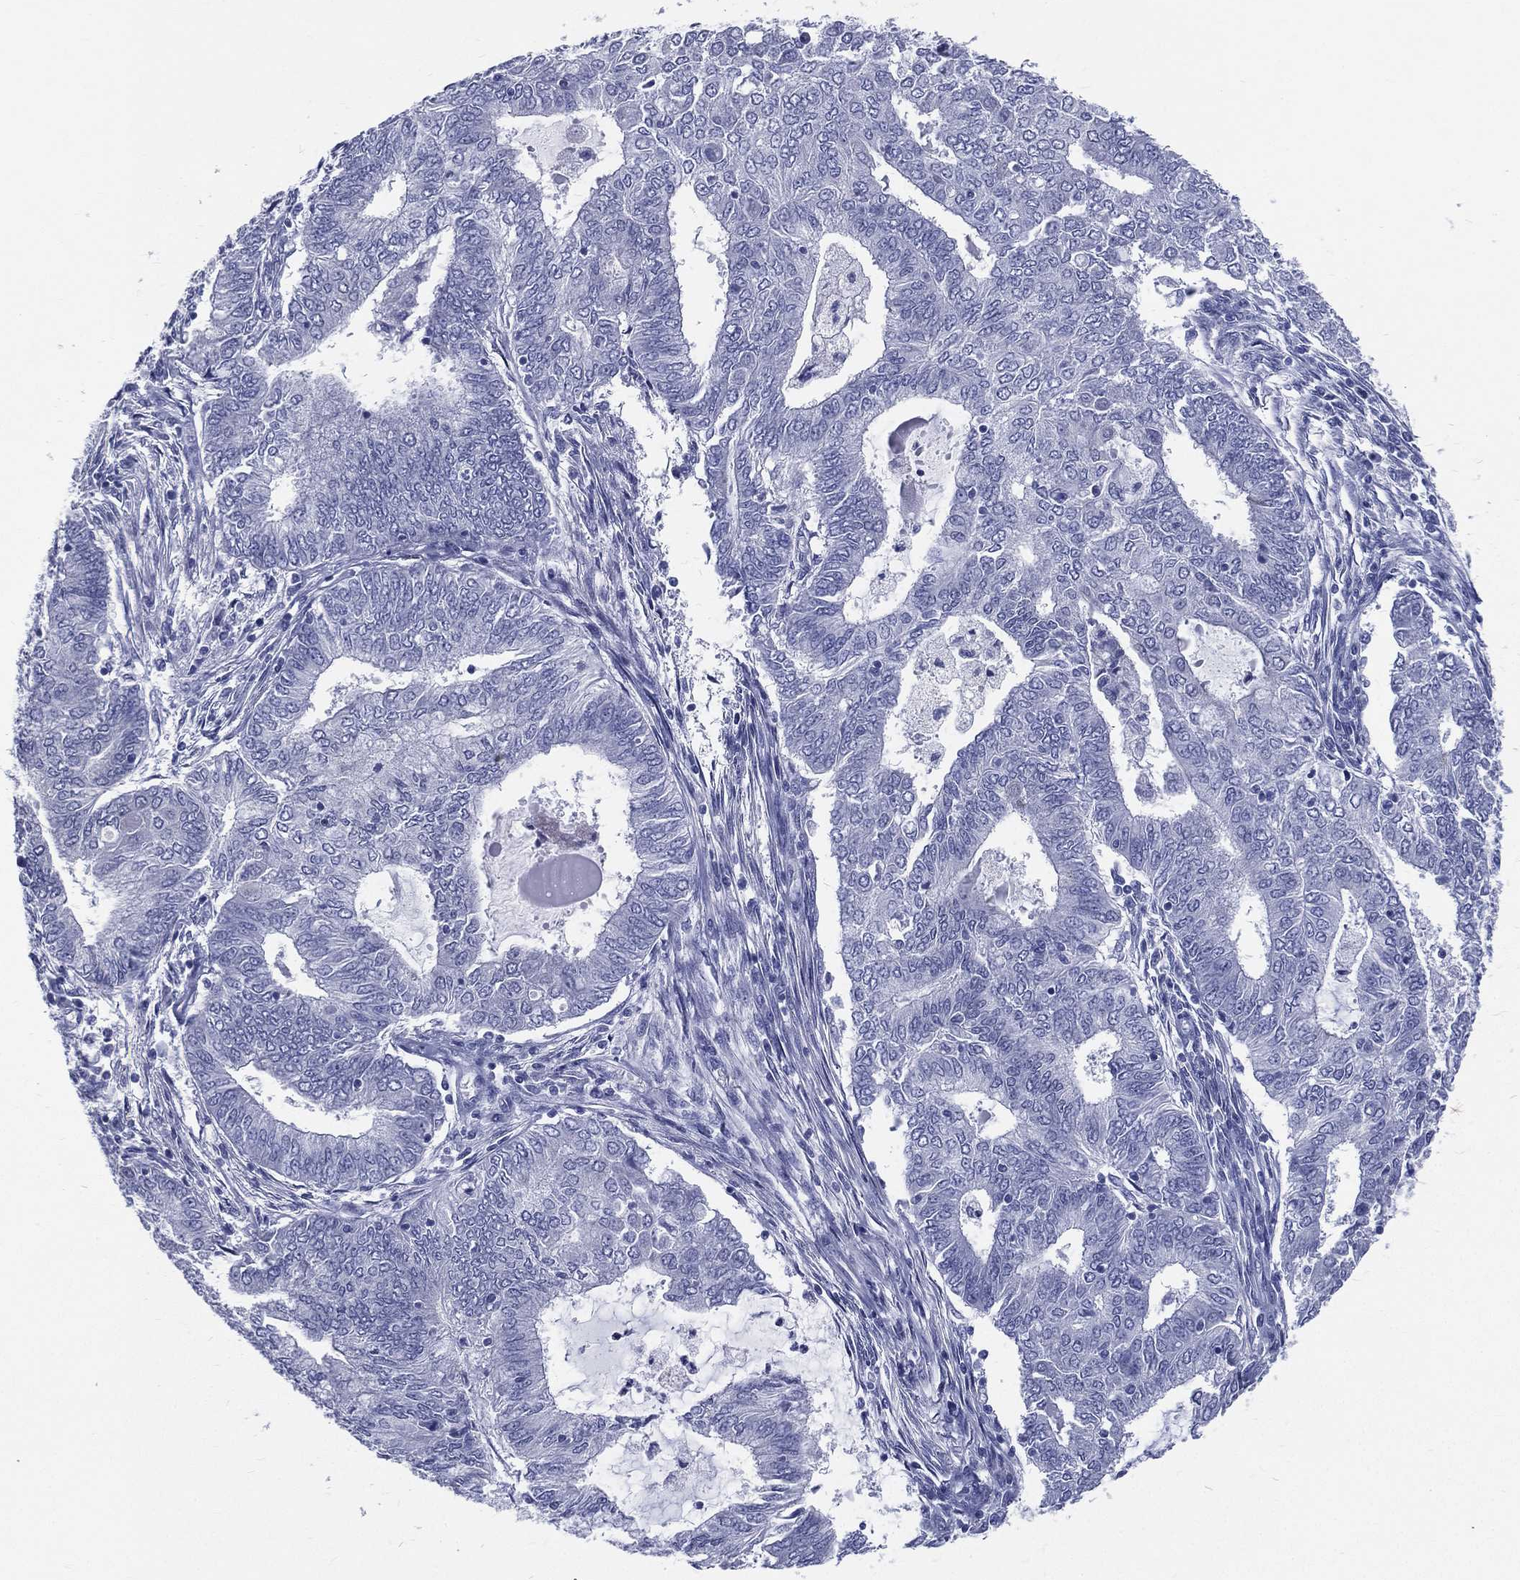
{"staining": {"intensity": "negative", "quantity": "none", "location": "none"}, "tissue": "endometrial cancer", "cell_type": "Tumor cells", "image_type": "cancer", "snomed": [{"axis": "morphology", "description": "Adenocarcinoma, NOS"}, {"axis": "topography", "description": "Endometrium"}], "caption": "Tumor cells are negative for brown protein staining in adenocarcinoma (endometrial). Nuclei are stained in blue.", "gene": "RSPH4A", "patient": {"sex": "female", "age": 62}}